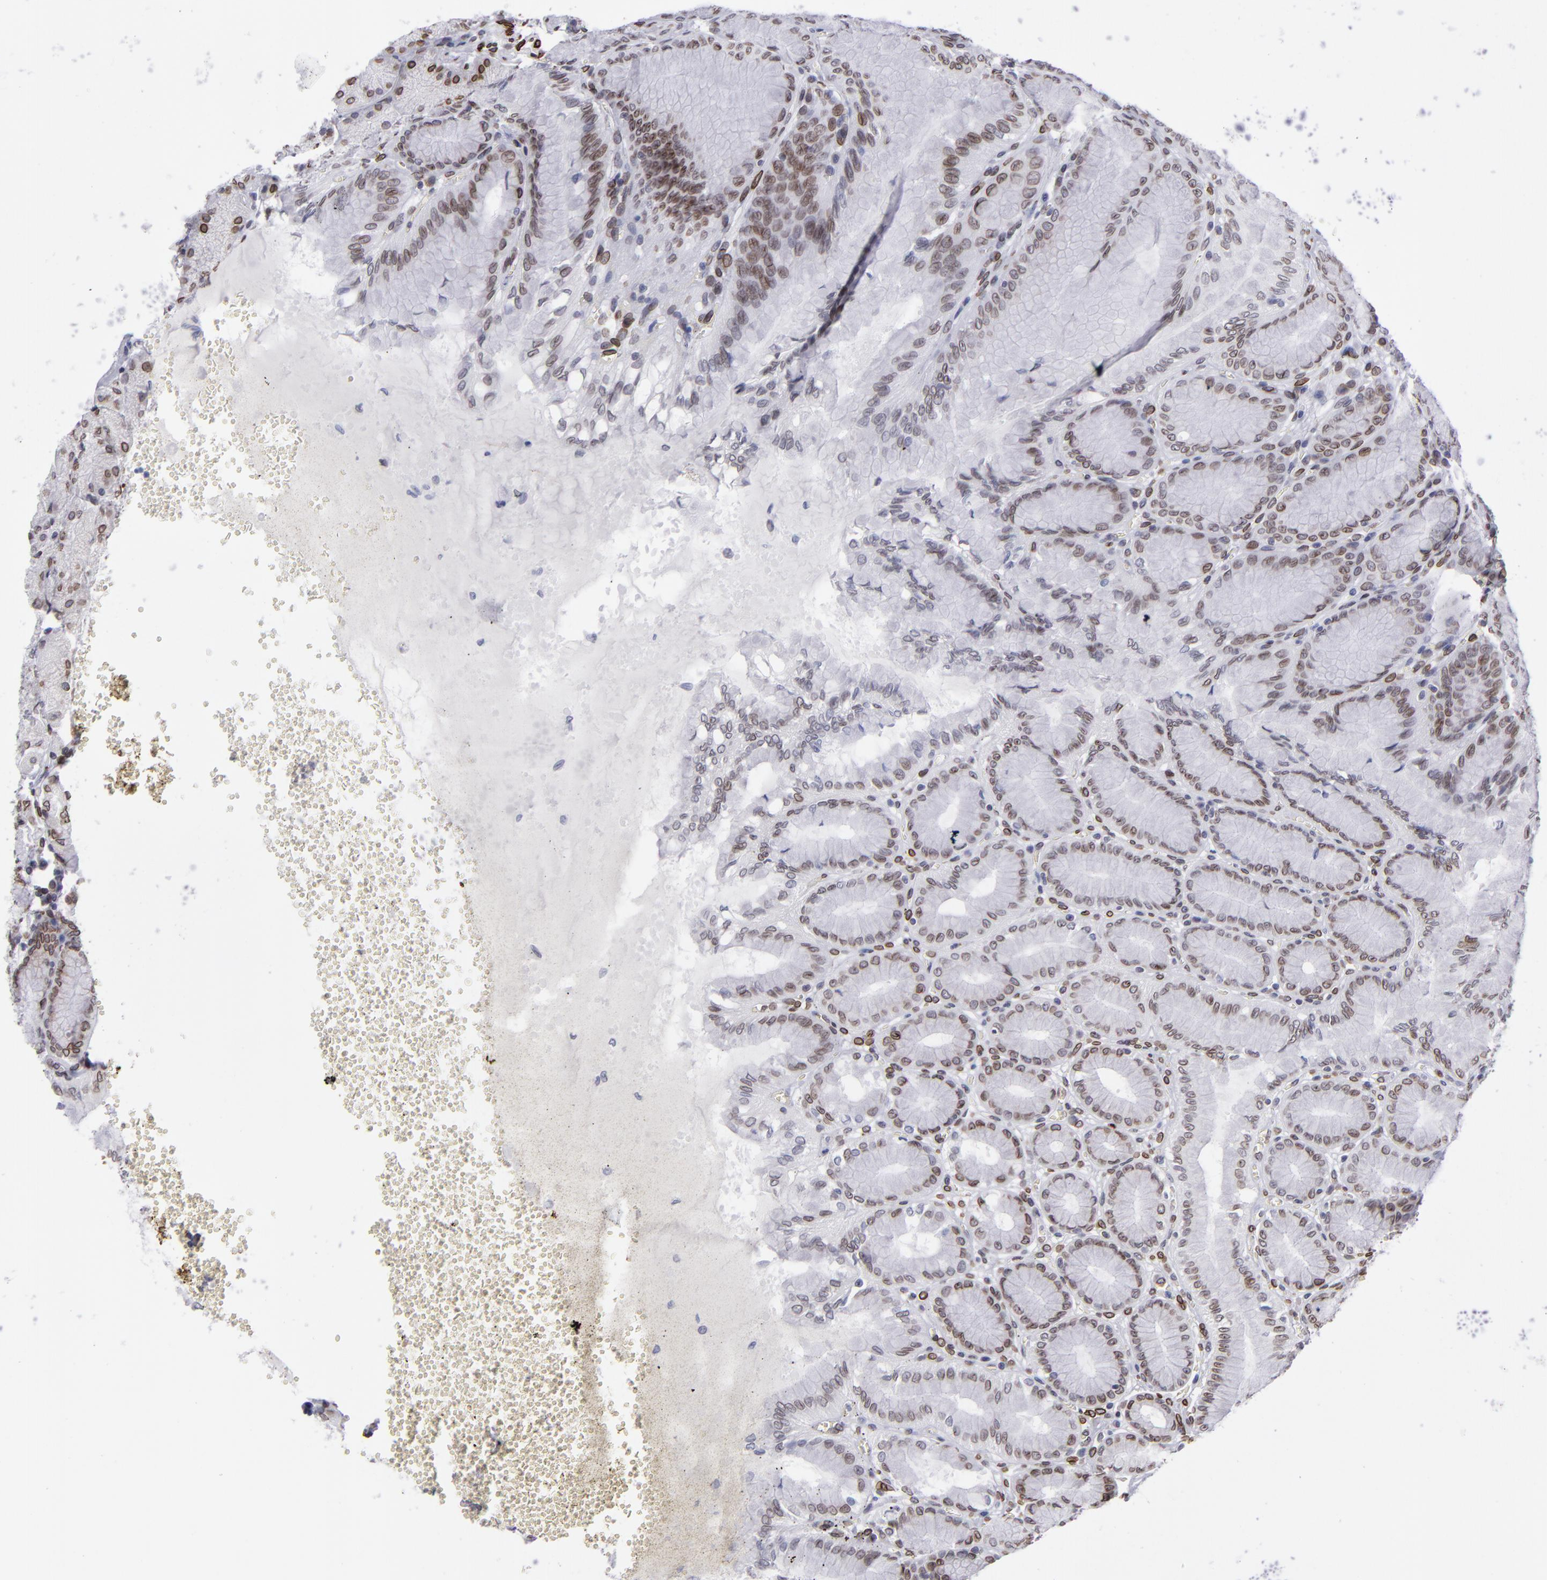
{"staining": {"intensity": "weak", "quantity": ">75%", "location": "nuclear"}, "tissue": "stomach", "cell_type": "Glandular cells", "image_type": "normal", "snomed": [{"axis": "morphology", "description": "Normal tissue, NOS"}, {"axis": "topography", "description": "Stomach"}, {"axis": "topography", "description": "Stomach, lower"}], "caption": "Immunohistochemical staining of normal human stomach shows weak nuclear protein staining in about >75% of glandular cells. (DAB (3,3'-diaminobenzidine) IHC with brightfield microscopy, high magnification).", "gene": "EMD", "patient": {"sex": "male", "age": 76}}